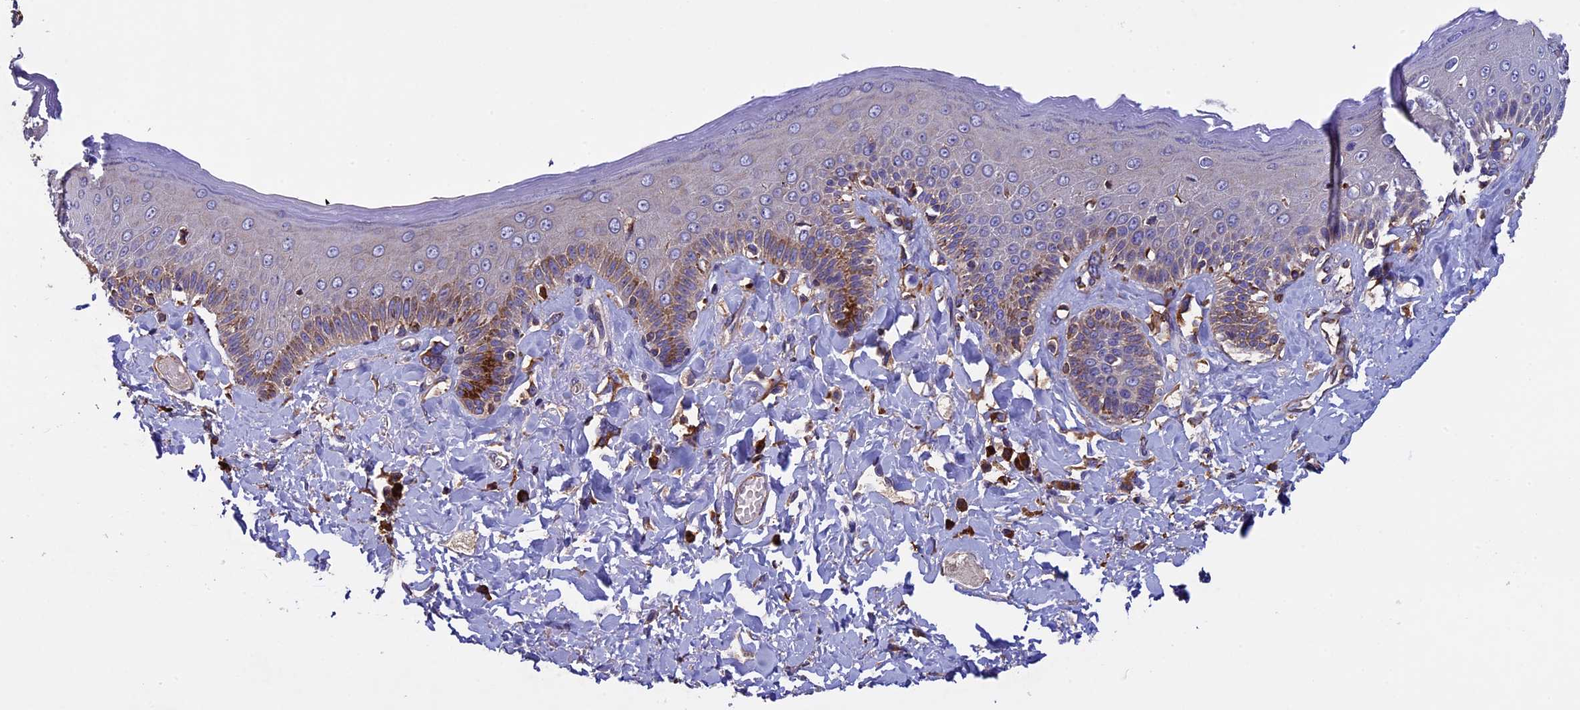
{"staining": {"intensity": "moderate", "quantity": "<25%", "location": "cytoplasmic/membranous"}, "tissue": "skin", "cell_type": "Epidermal cells", "image_type": "normal", "snomed": [{"axis": "morphology", "description": "Normal tissue, NOS"}, {"axis": "topography", "description": "Anal"}], "caption": "Skin stained for a protein displays moderate cytoplasmic/membranous positivity in epidermal cells. The protein is stained brown, and the nuclei are stained in blue (DAB (3,3'-diaminobenzidine) IHC with brightfield microscopy, high magnification).", "gene": "BTBD3", "patient": {"sex": "male", "age": 69}}